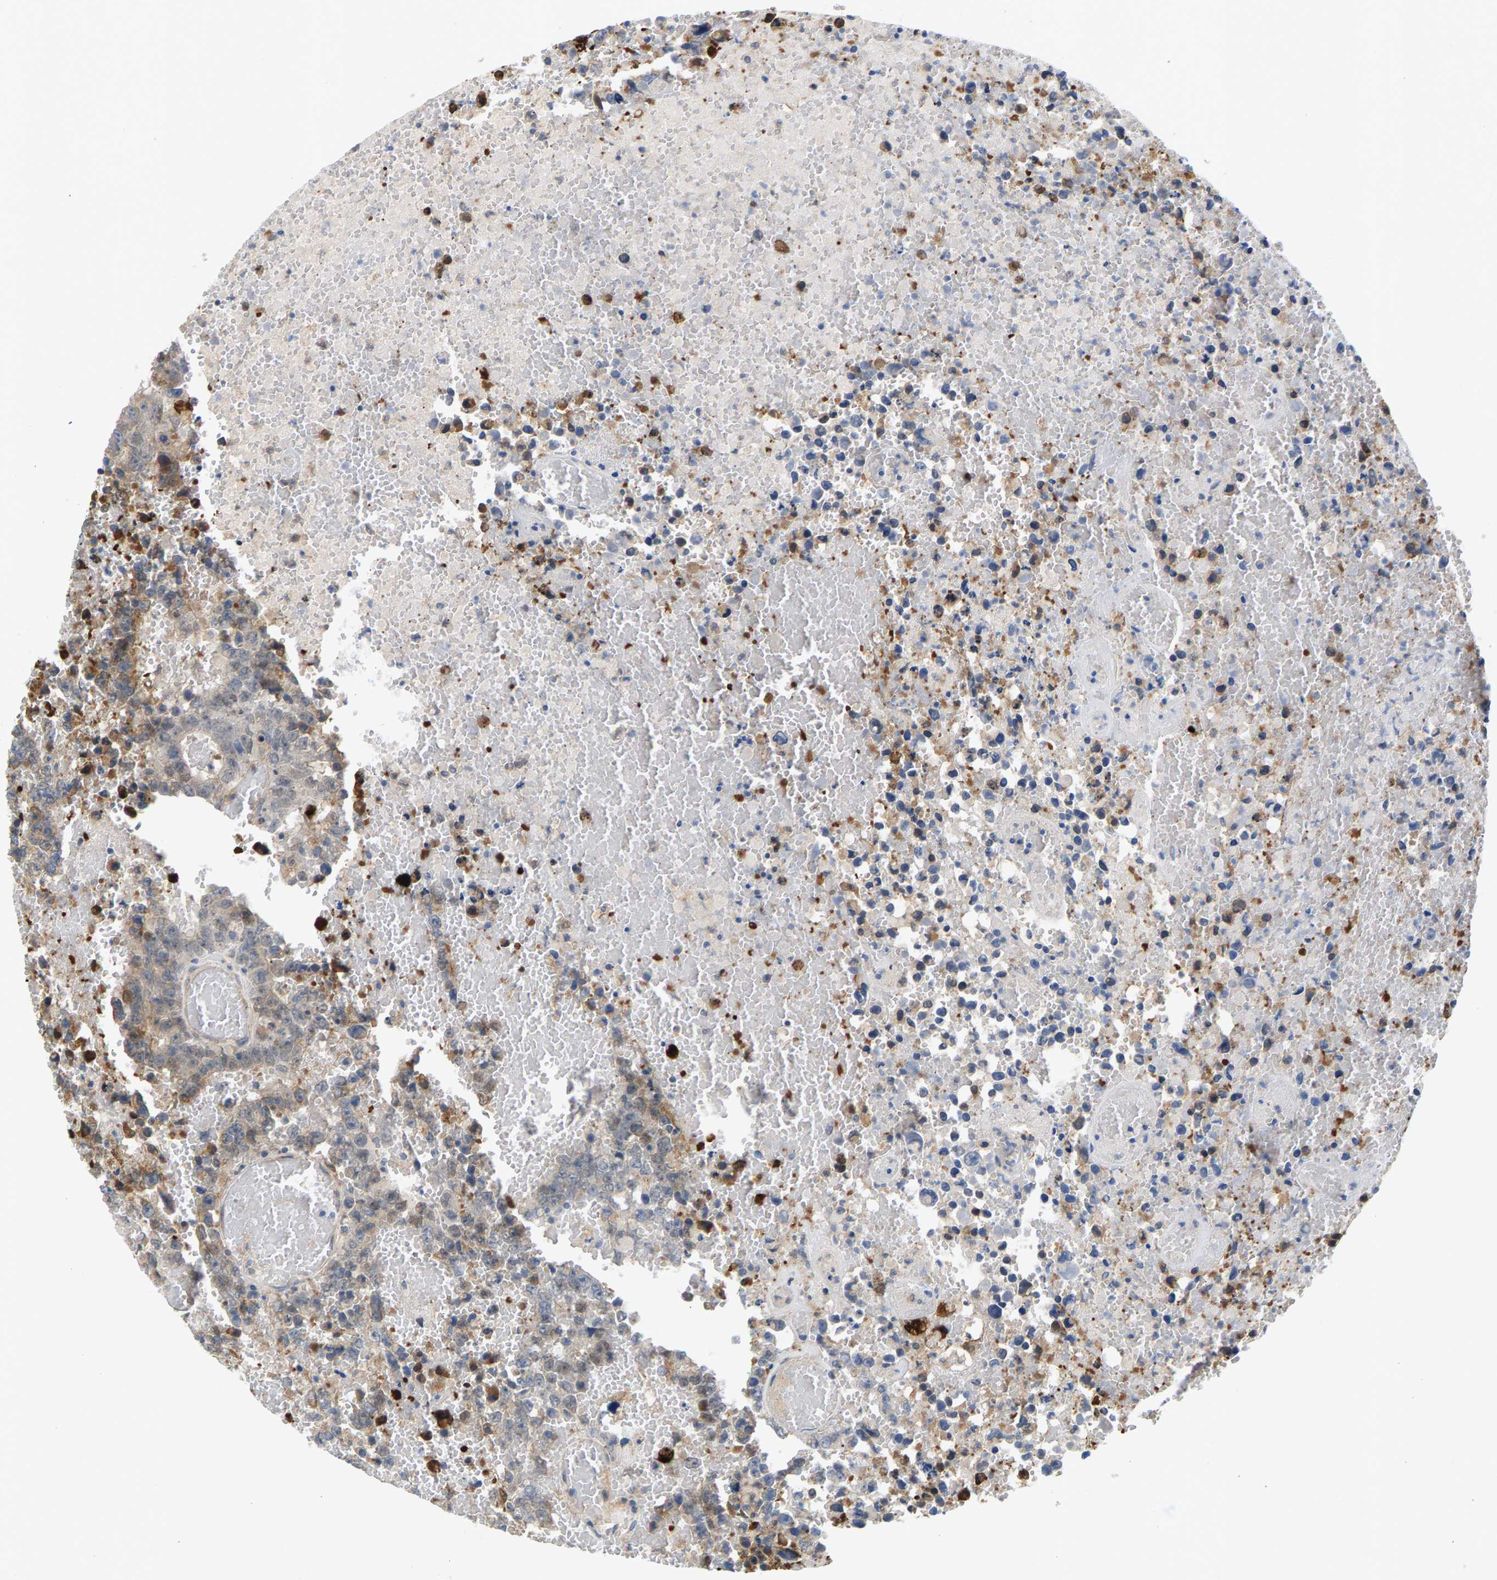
{"staining": {"intensity": "weak", "quantity": "<25%", "location": "cytoplasmic/membranous"}, "tissue": "testis cancer", "cell_type": "Tumor cells", "image_type": "cancer", "snomed": [{"axis": "morphology", "description": "Carcinoma, Embryonal, NOS"}, {"axis": "topography", "description": "Testis"}], "caption": "Tumor cells are negative for protein expression in human testis cancer.", "gene": "KRTAP27-1", "patient": {"sex": "male", "age": 25}}